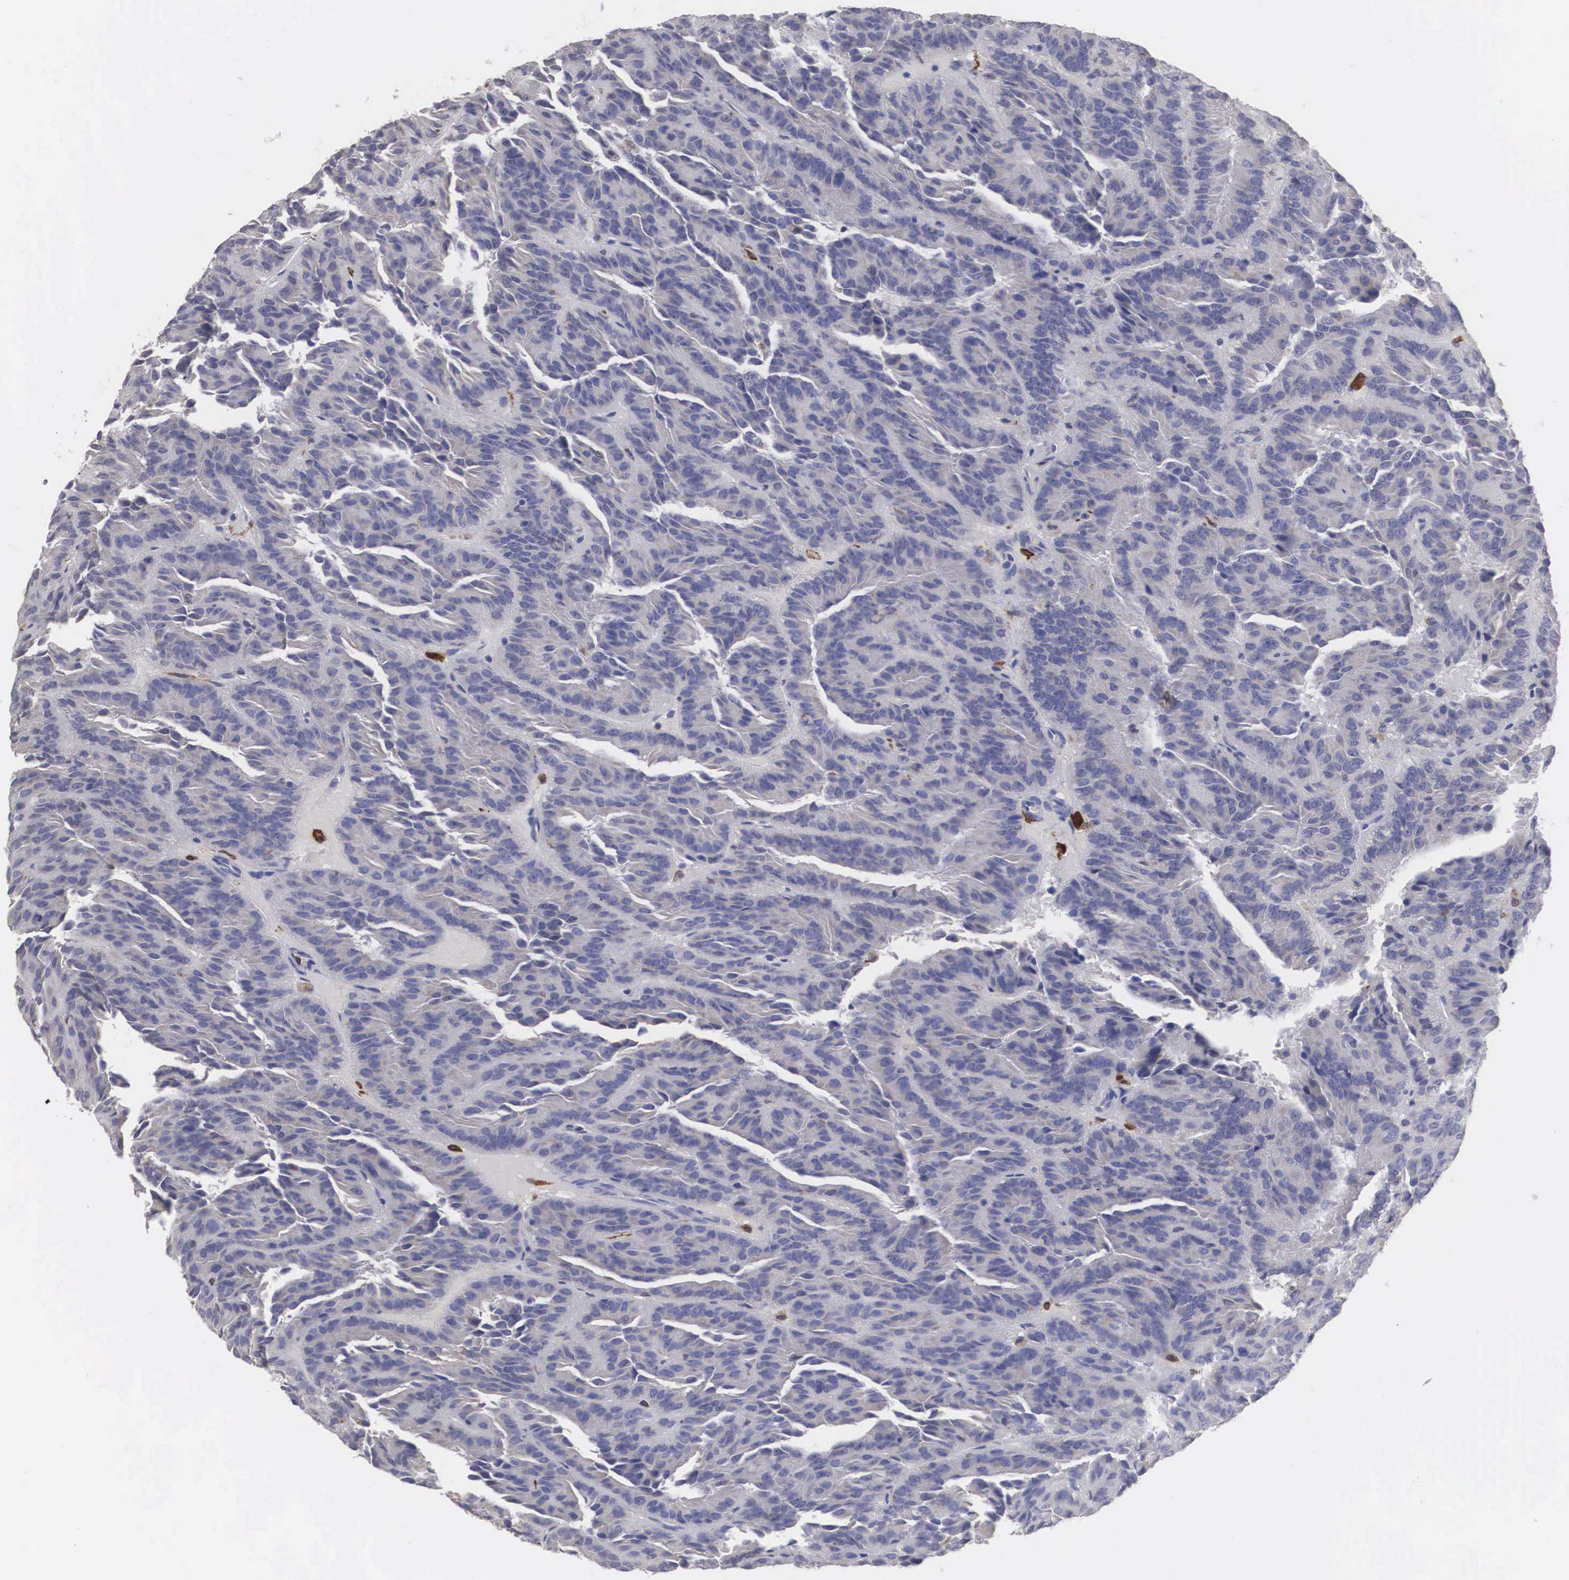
{"staining": {"intensity": "negative", "quantity": "none", "location": "none"}, "tissue": "renal cancer", "cell_type": "Tumor cells", "image_type": "cancer", "snomed": [{"axis": "morphology", "description": "Adenocarcinoma, NOS"}, {"axis": "topography", "description": "Kidney"}], "caption": "Renal cancer (adenocarcinoma) was stained to show a protein in brown. There is no significant positivity in tumor cells.", "gene": "HMOX1", "patient": {"sex": "male", "age": 46}}